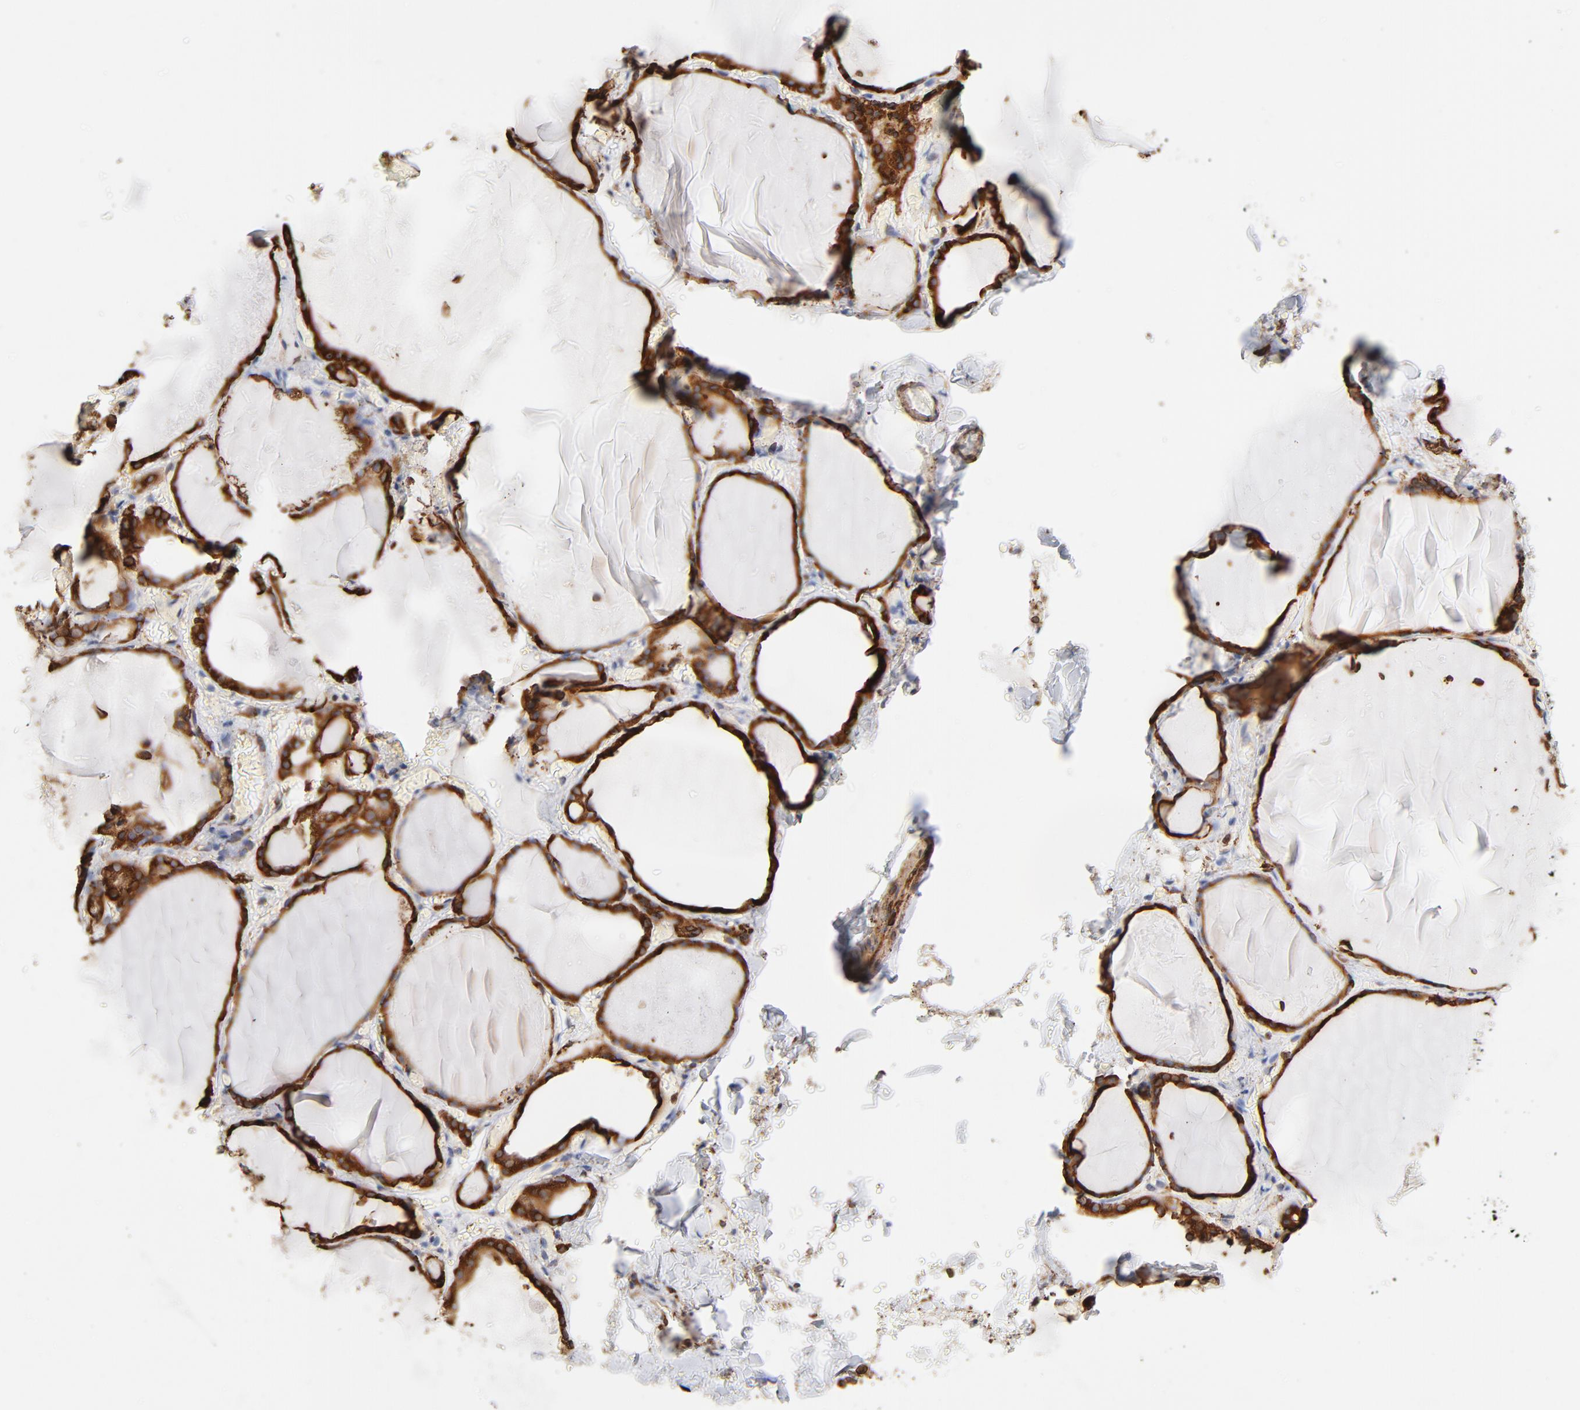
{"staining": {"intensity": "strong", "quantity": ">75%", "location": "cytoplasmic/membranous"}, "tissue": "thyroid gland", "cell_type": "Glandular cells", "image_type": "normal", "snomed": [{"axis": "morphology", "description": "Normal tissue, NOS"}, {"axis": "topography", "description": "Thyroid gland"}], "caption": "This image demonstrates IHC staining of normal human thyroid gland, with high strong cytoplasmic/membranous staining in about >75% of glandular cells.", "gene": "CANX", "patient": {"sex": "female", "age": 22}}